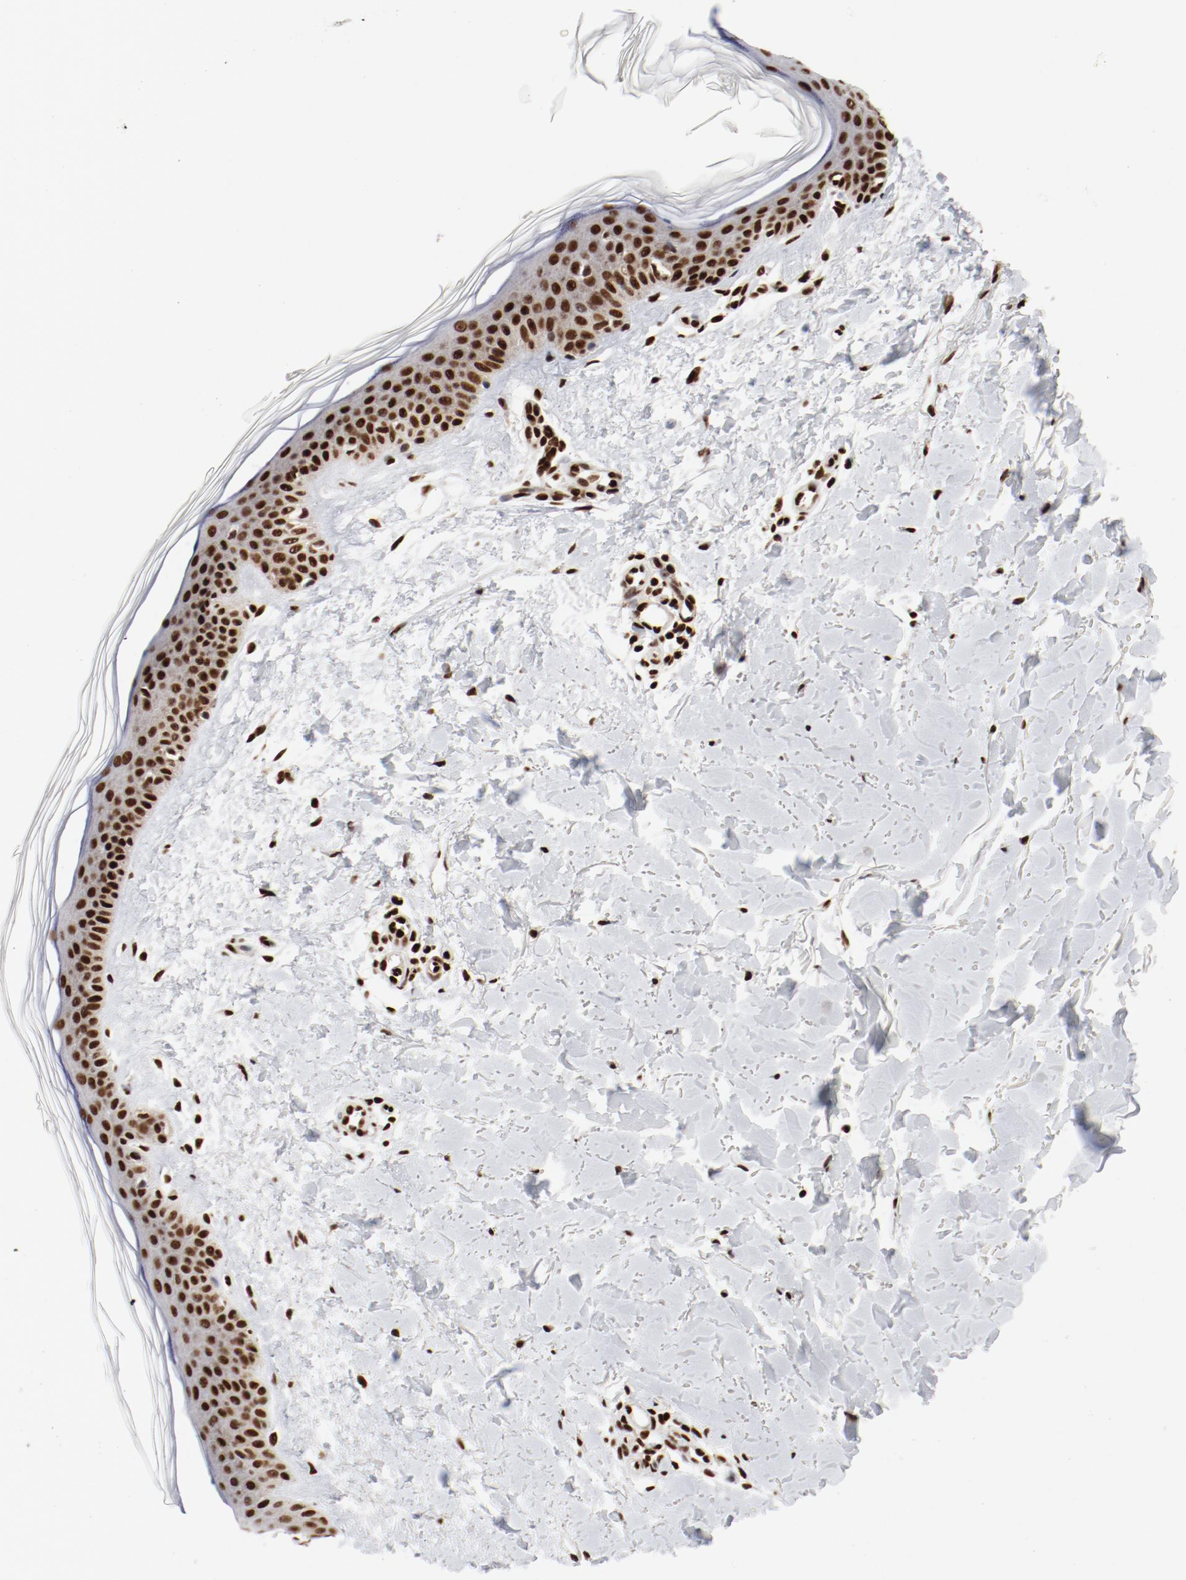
{"staining": {"intensity": "strong", "quantity": ">75%", "location": "nuclear"}, "tissue": "skin", "cell_type": "Fibroblasts", "image_type": "normal", "snomed": [{"axis": "morphology", "description": "Normal tissue, NOS"}, {"axis": "topography", "description": "Skin"}], "caption": "A brown stain labels strong nuclear positivity of a protein in fibroblasts of normal skin. (Stains: DAB in brown, nuclei in blue, Microscopy: brightfield microscopy at high magnification).", "gene": "NFYB", "patient": {"sex": "female", "age": 56}}